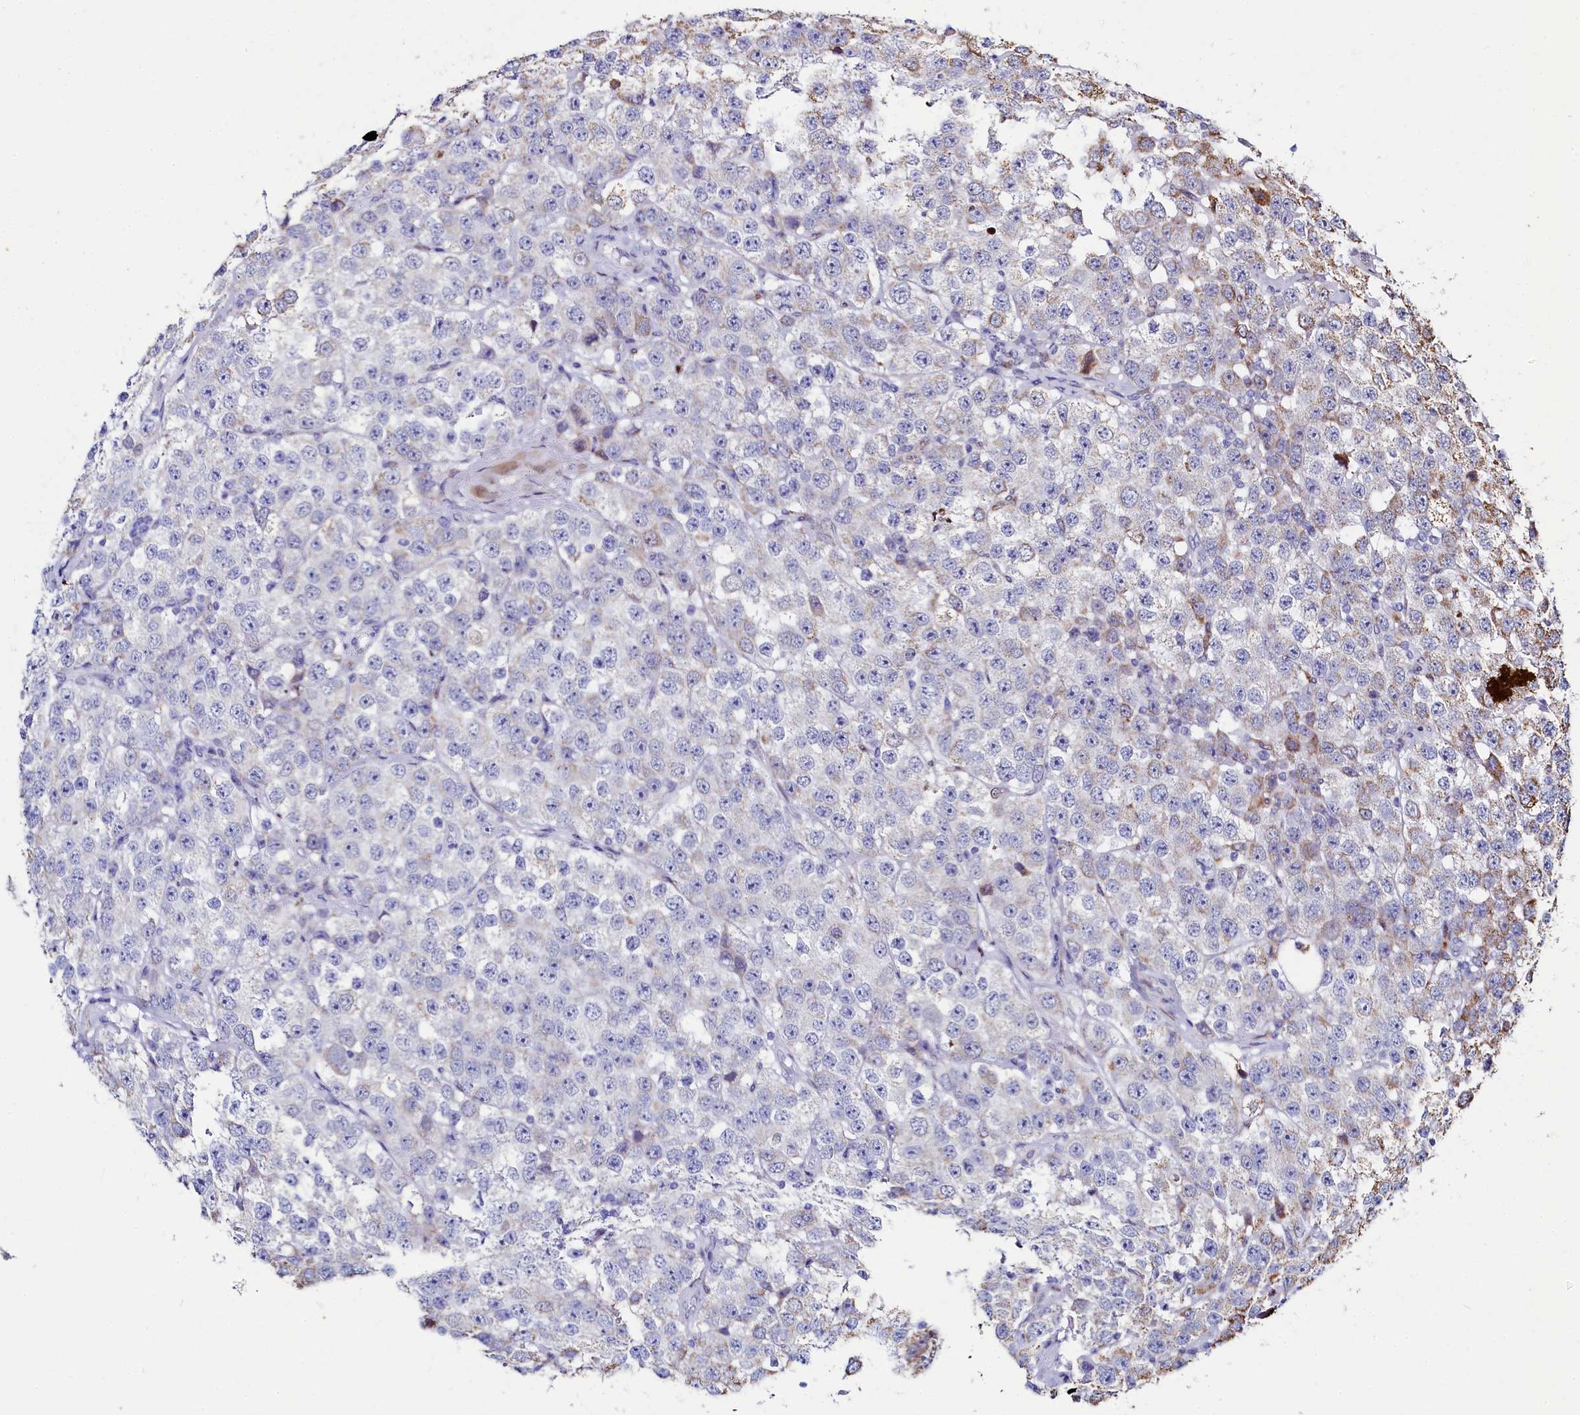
{"staining": {"intensity": "moderate", "quantity": "<25%", "location": "cytoplasmic/membranous"}, "tissue": "testis cancer", "cell_type": "Tumor cells", "image_type": "cancer", "snomed": [{"axis": "morphology", "description": "Seminoma, NOS"}, {"axis": "topography", "description": "Testis"}], "caption": "Protein expression analysis of human testis cancer (seminoma) reveals moderate cytoplasmic/membranous positivity in about <25% of tumor cells.", "gene": "HDGFL3", "patient": {"sex": "male", "age": 28}}